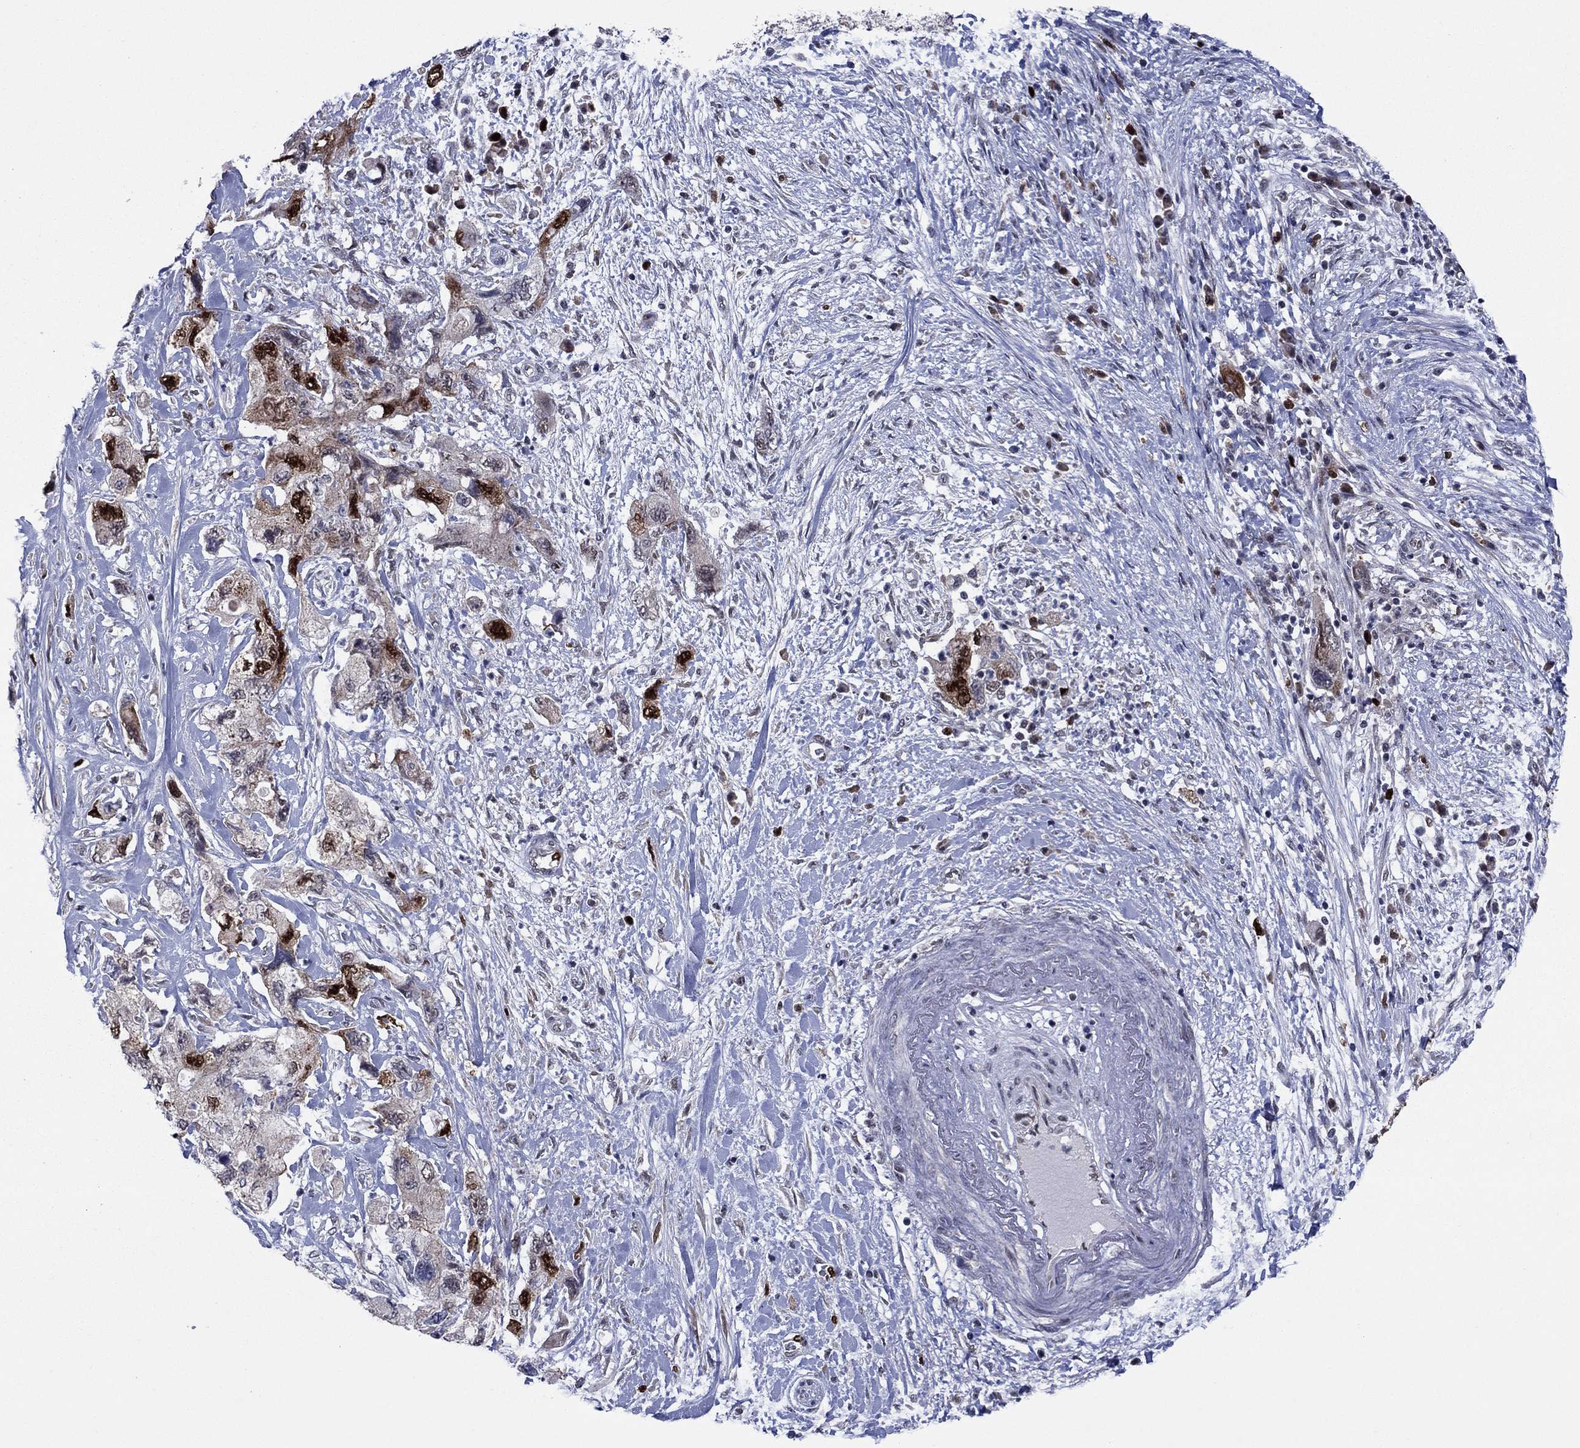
{"staining": {"intensity": "strong", "quantity": "25%-75%", "location": "nuclear"}, "tissue": "pancreatic cancer", "cell_type": "Tumor cells", "image_type": "cancer", "snomed": [{"axis": "morphology", "description": "Adenocarcinoma, NOS"}, {"axis": "topography", "description": "Pancreas"}], "caption": "Tumor cells display high levels of strong nuclear positivity in about 25%-75% of cells in human pancreatic cancer.", "gene": "CDCA5", "patient": {"sex": "female", "age": 73}}